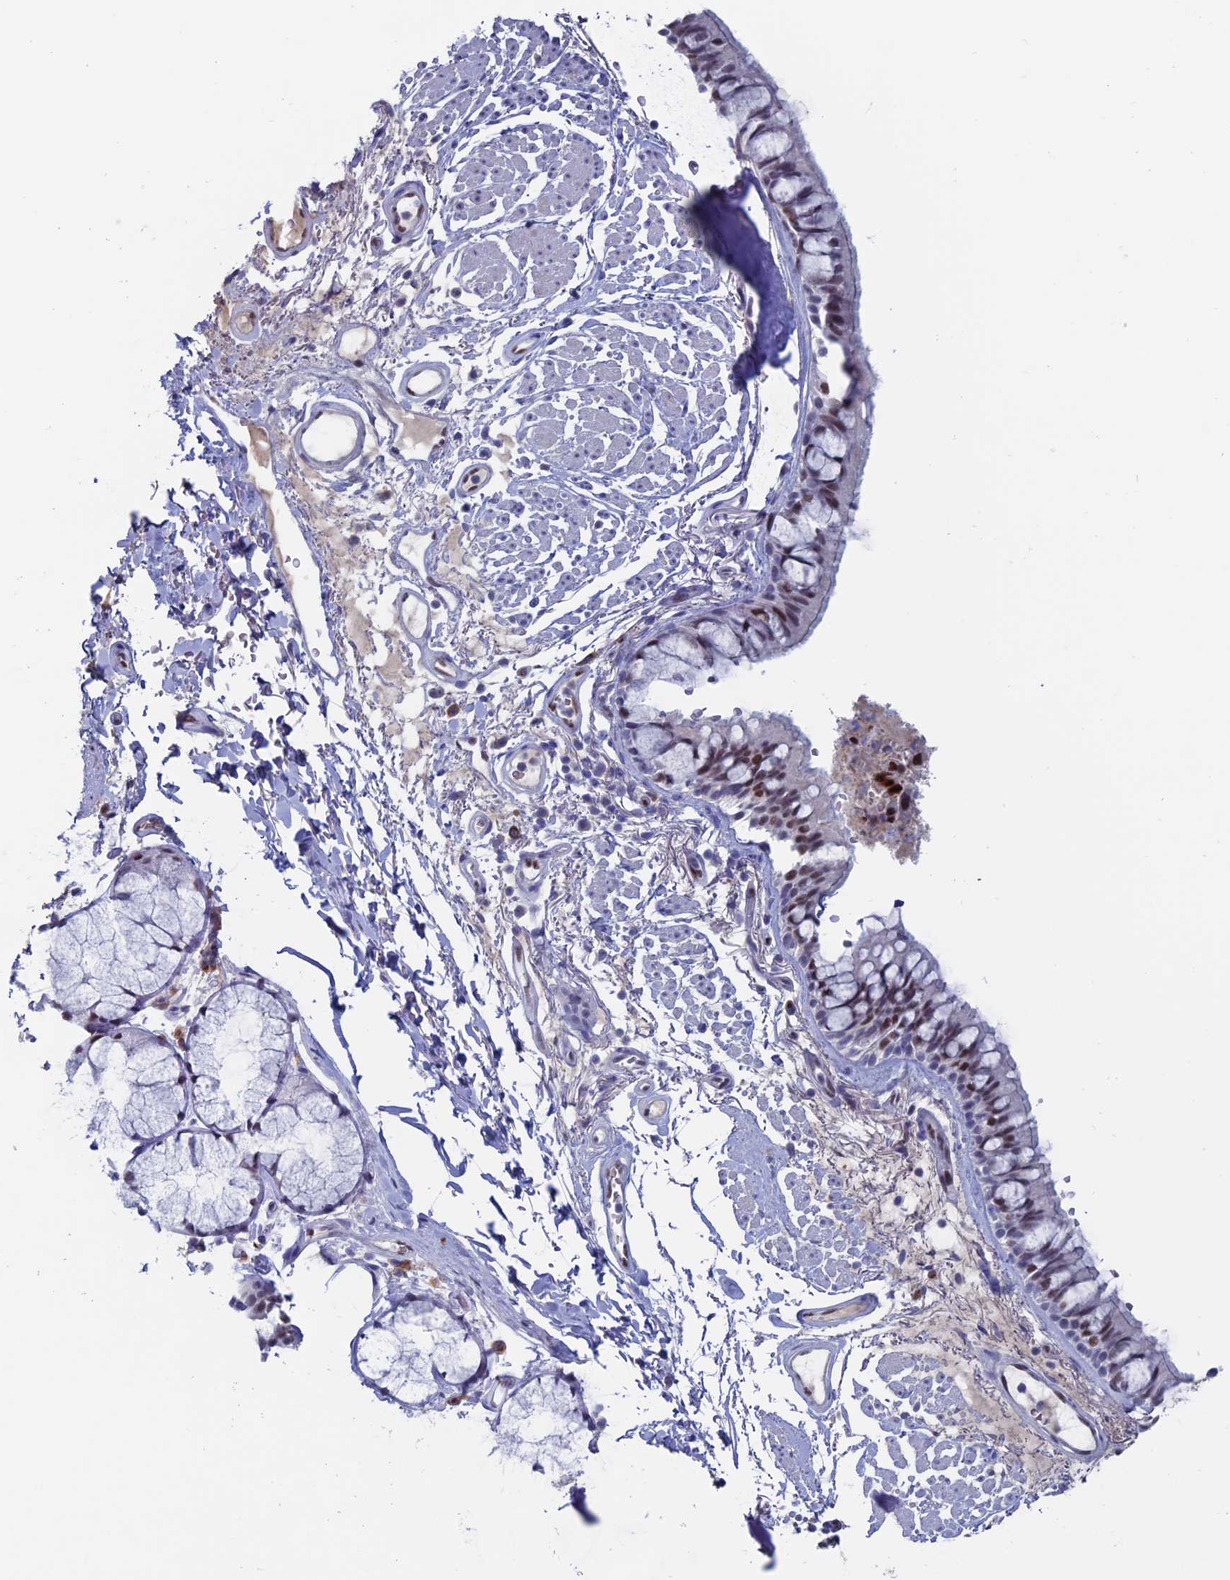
{"staining": {"intensity": "moderate", "quantity": "<25%", "location": "nuclear"}, "tissue": "bronchus", "cell_type": "Respiratory epithelial cells", "image_type": "normal", "snomed": [{"axis": "morphology", "description": "Normal tissue, NOS"}, {"axis": "topography", "description": "Bronchus"}], "caption": "A histopathology image of human bronchus stained for a protein exhibits moderate nuclear brown staining in respiratory epithelial cells. The staining was performed using DAB to visualize the protein expression in brown, while the nuclei were stained in blue with hematoxylin (Magnification: 20x).", "gene": "NOL4L", "patient": {"sex": "male", "age": 70}}